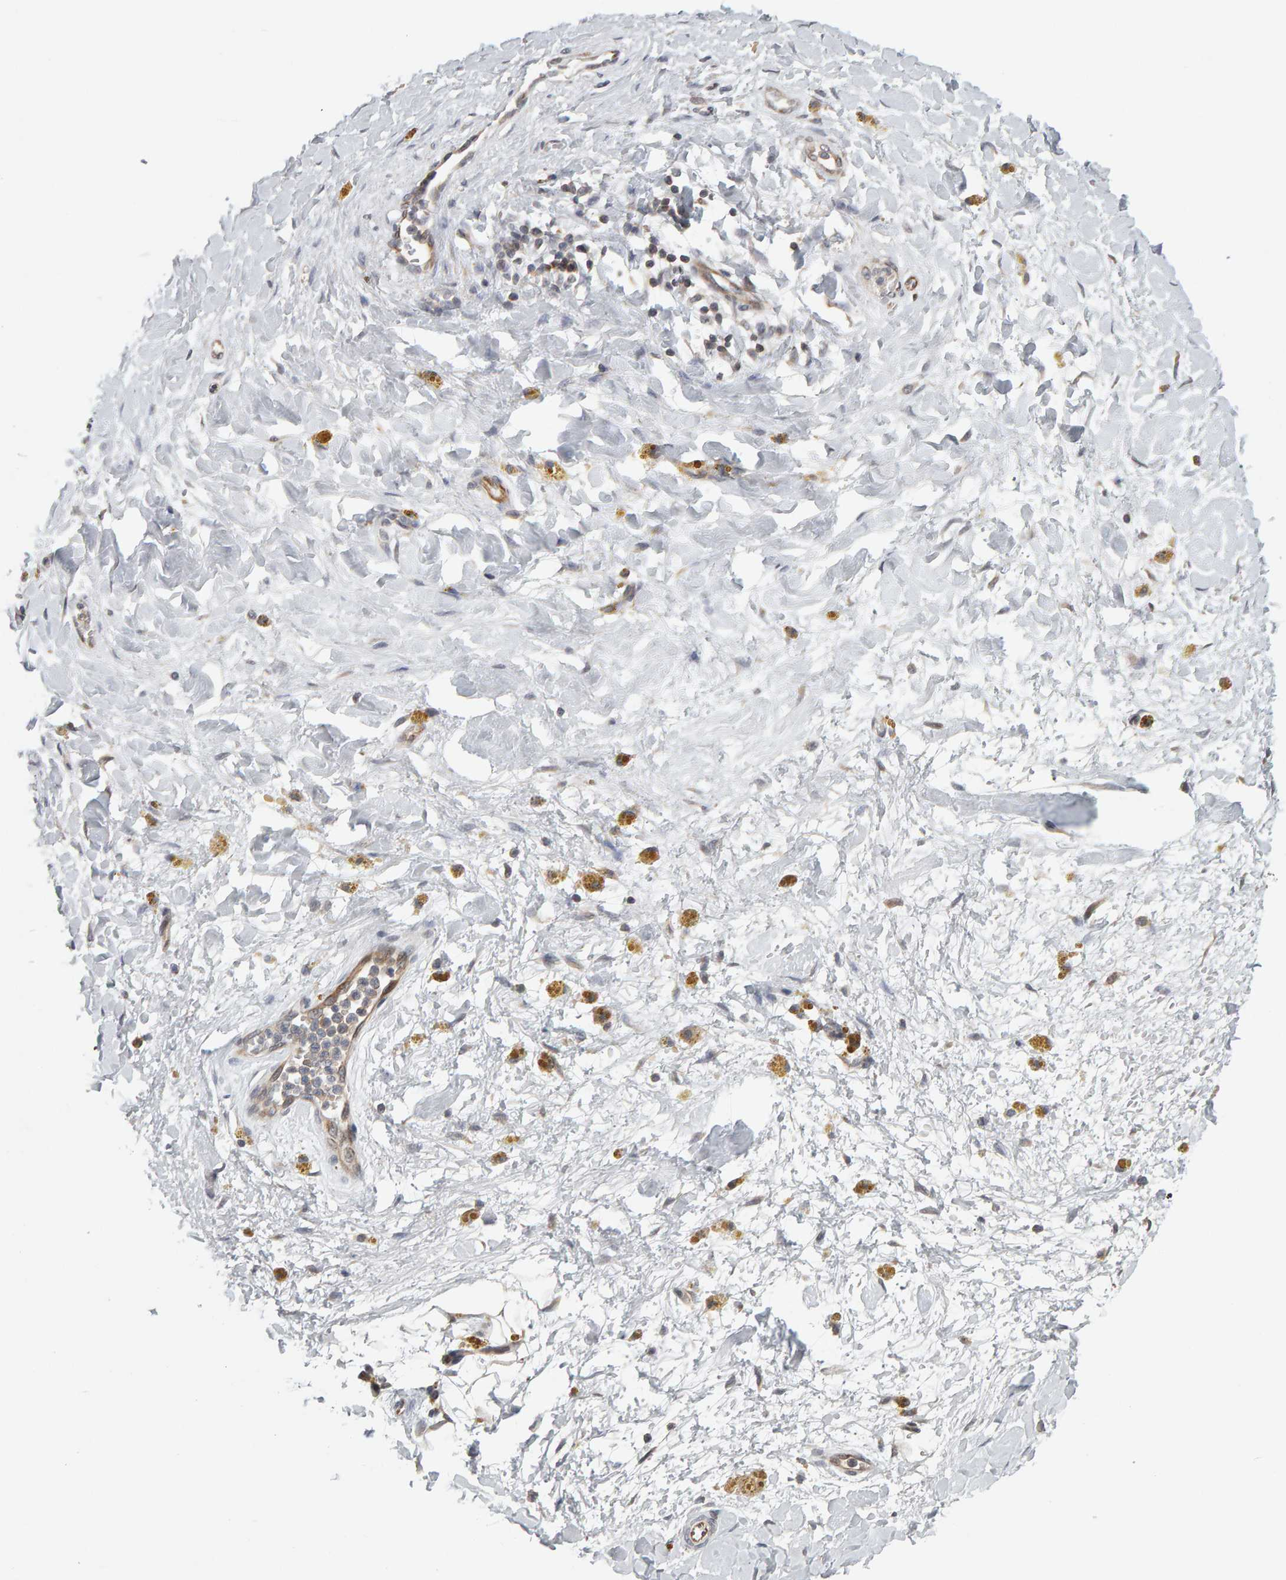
{"staining": {"intensity": "negative", "quantity": "none", "location": "none"}, "tissue": "adipose tissue", "cell_type": "Adipocytes", "image_type": "normal", "snomed": [{"axis": "morphology", "description": "Normal tissue, NOS"}, {"axis": "topography", "description": "Kidney"}, {"axis": "topography", "description": "Peripheral nerve tissue"}], "caption": "IHC of normal human adipose tissue demonstrates no staining in adipocytes.", "gene": "TEFM", "patient": {"sex": "male", "age": 7}}